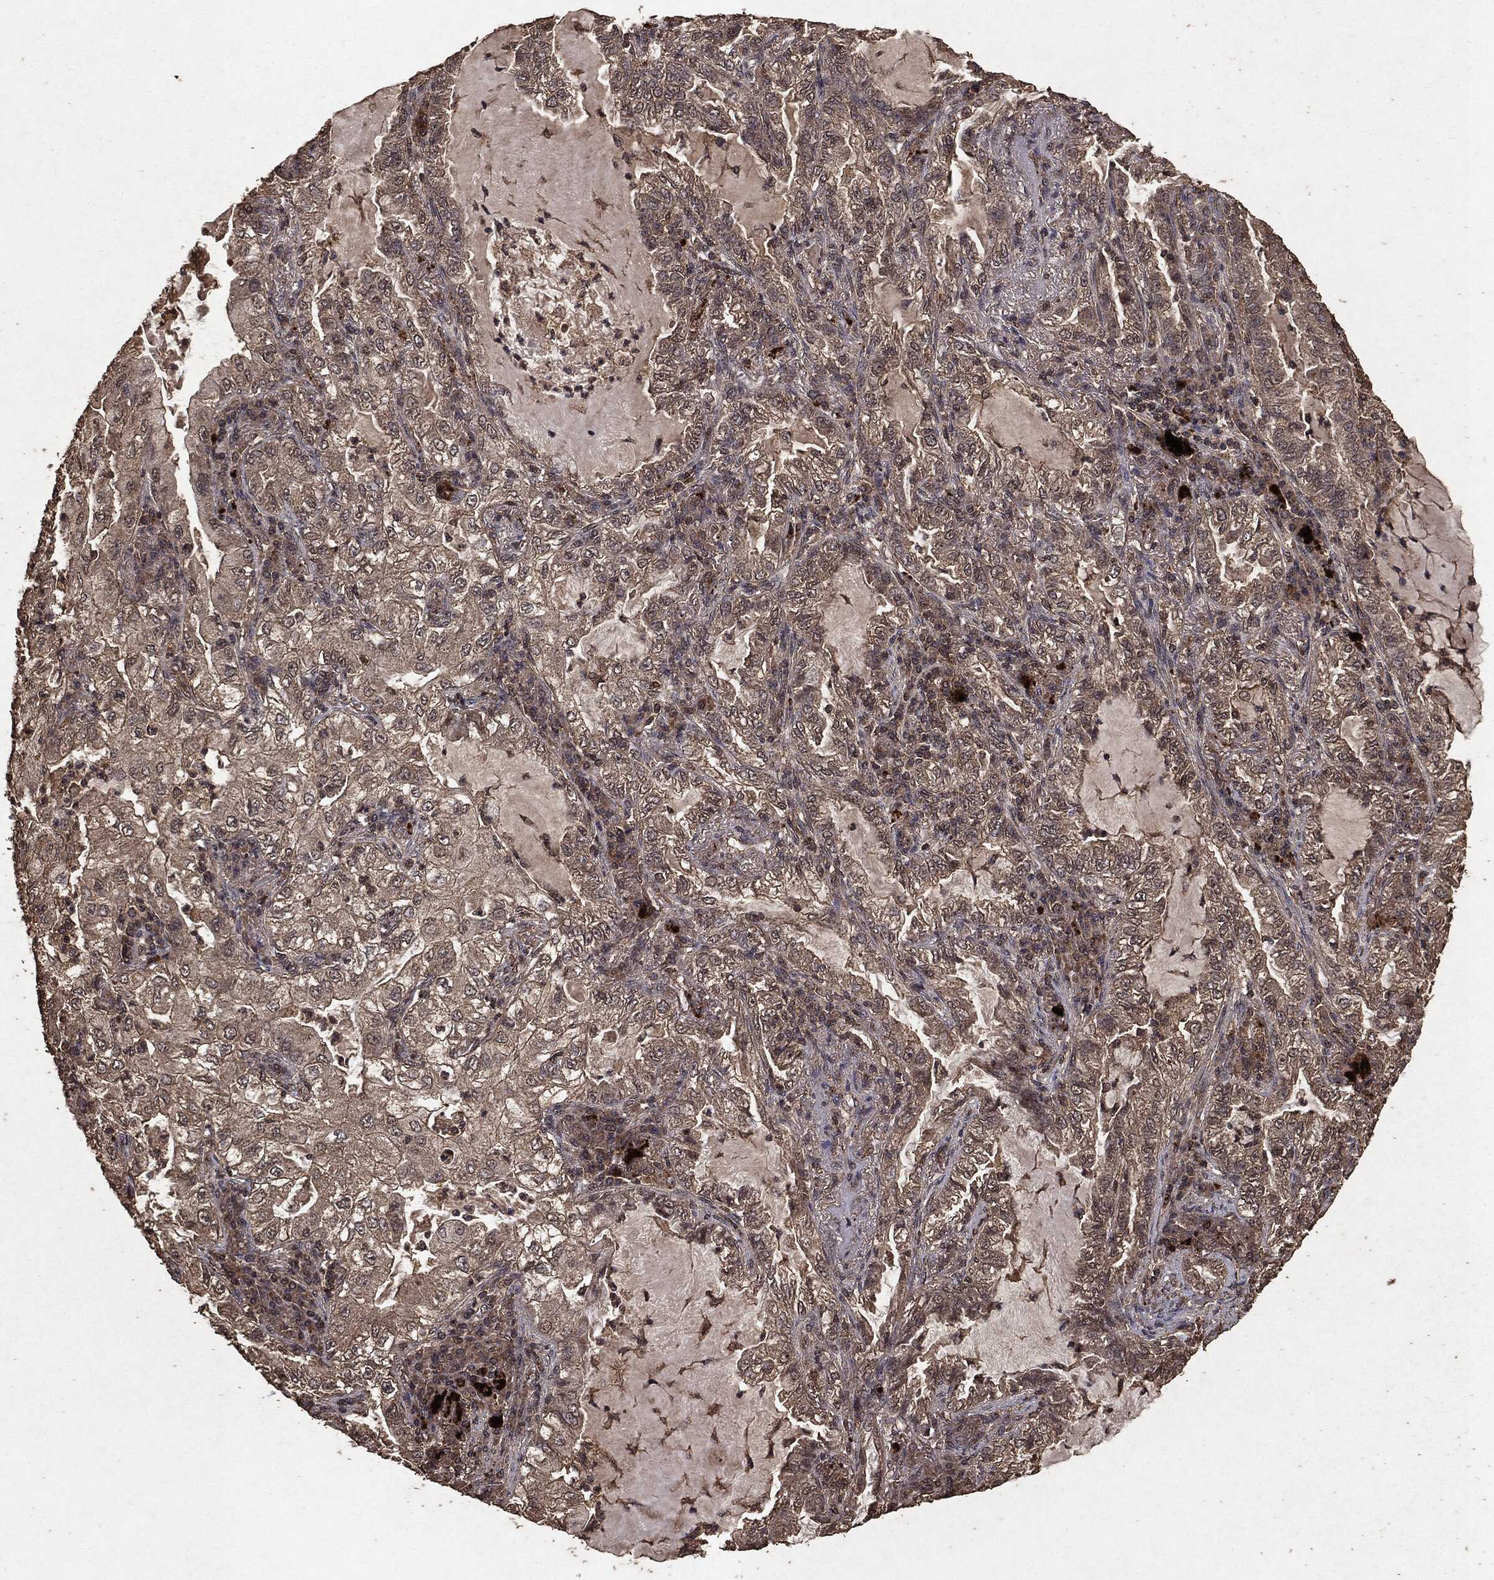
{"staining": {"intensity": "negative", "quantity": "none", "location": "none"}, "tissue": "lung cancer", "cell_type": "Tumor cells", "image_type": "cancer", "snomed": [{"axis": "morphology", "description": "Adenocarcinoma, NOS"}, {"axis": "topography", "description": "Lung"}], "caption": "Micrograph shows no significant protein positivity in tumor cells of lung adenocarcinoma. (DAB immunohistochemistry (IHC) with hematoxylin counter stain).", "gene": "NME1", "patient": {"sex": "female", "age": 73}}